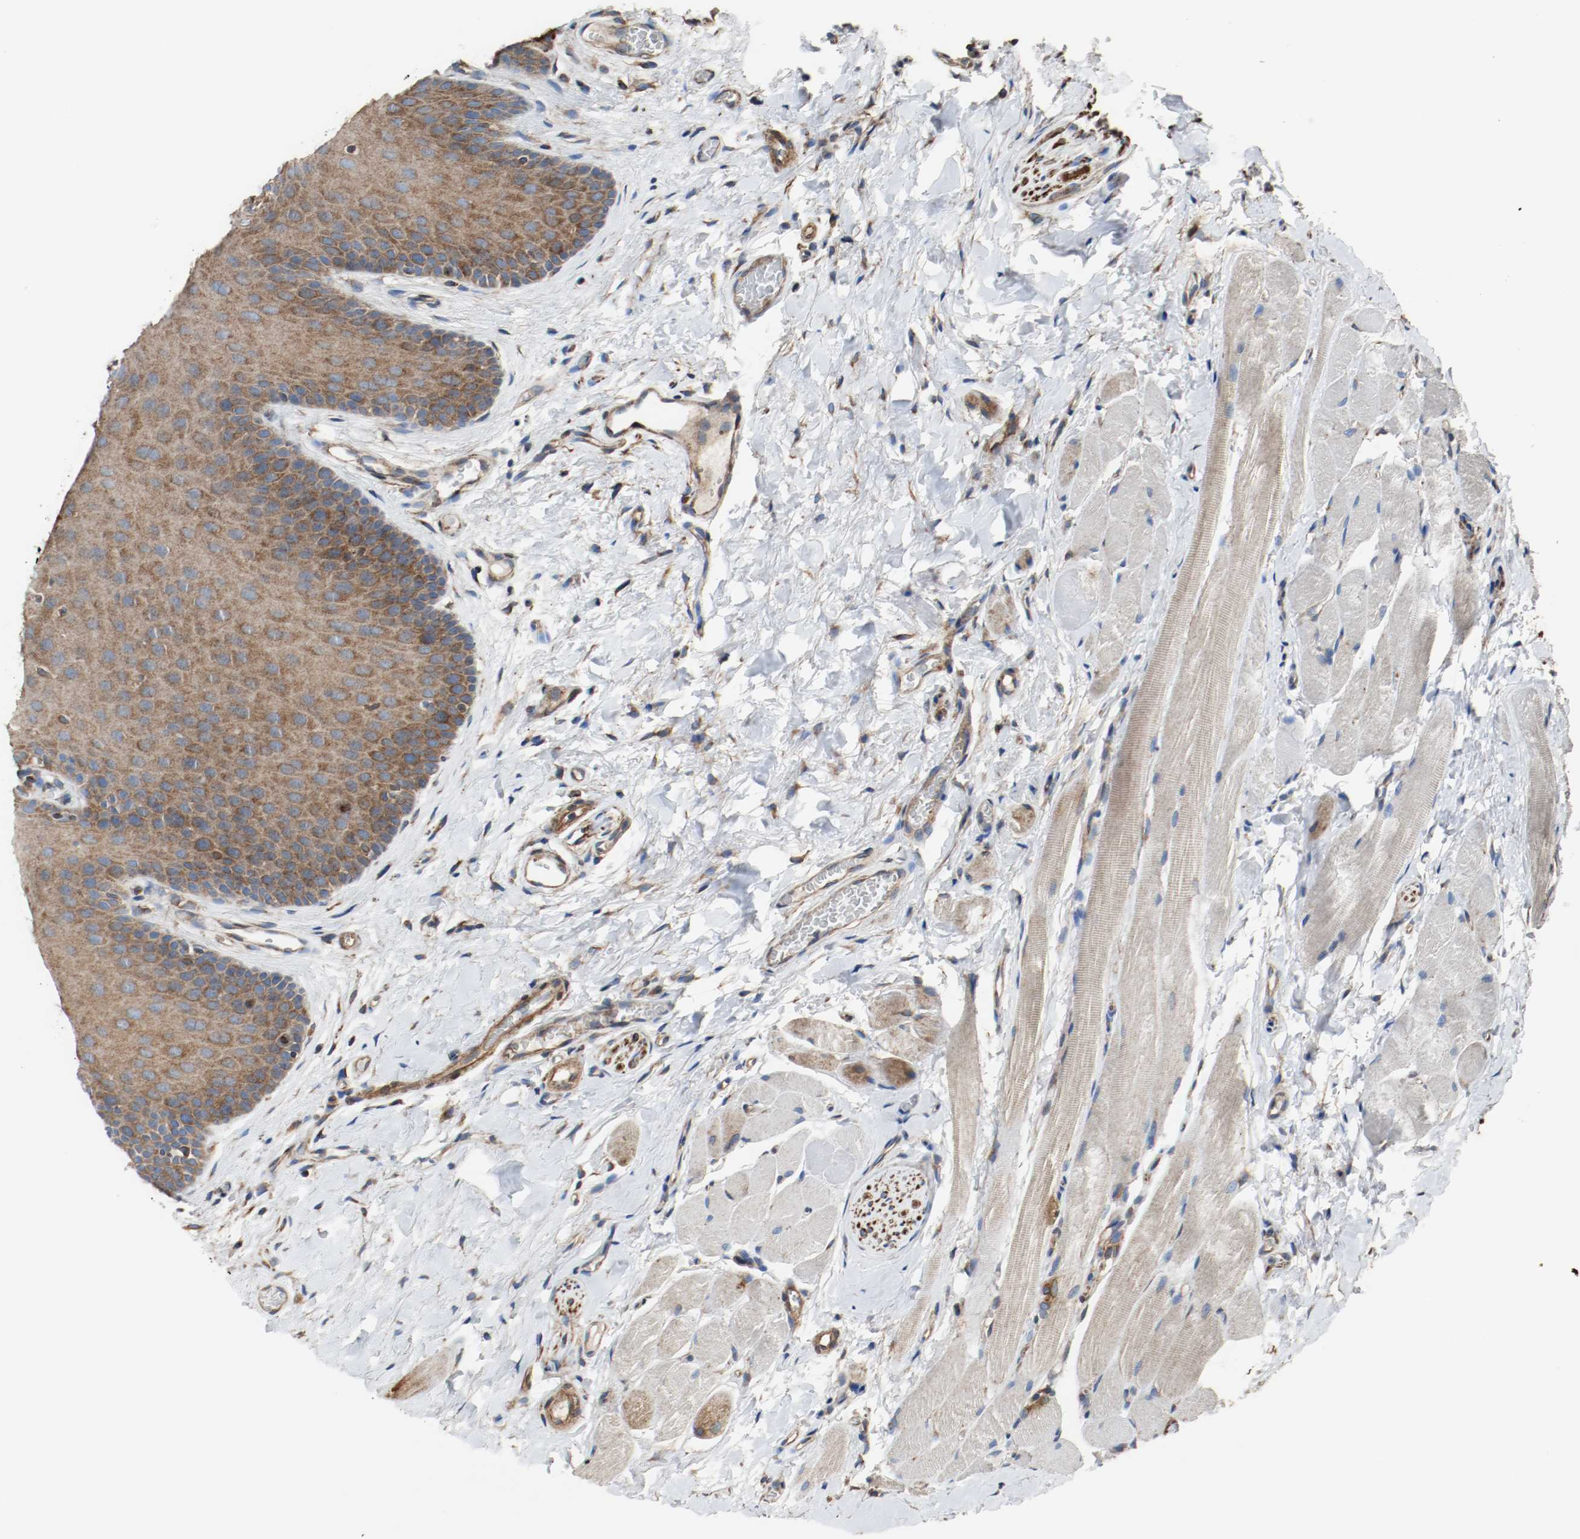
{"staining": {"intensity": "moderate", "quantity": ">75%", "location": "cytoplasmic/membranous"}, "tissue": "oral mucosa", "cell_type": "Squamous epithelial cells", "image_type": "normal", "snomed": [{"axis": "morphology", "description": "Normal tissue, NOS"}, {"axis": "topography", "description": "Oral tissue"}], "caption": "A medium amount of moderate cytoplasmic/membranous positivity is seen in about >75% of squamous epithelial cells in unremarkable oral mucosa.", "gene": "TUBA3D", "patient": {"sex": "male", "age": 54}}